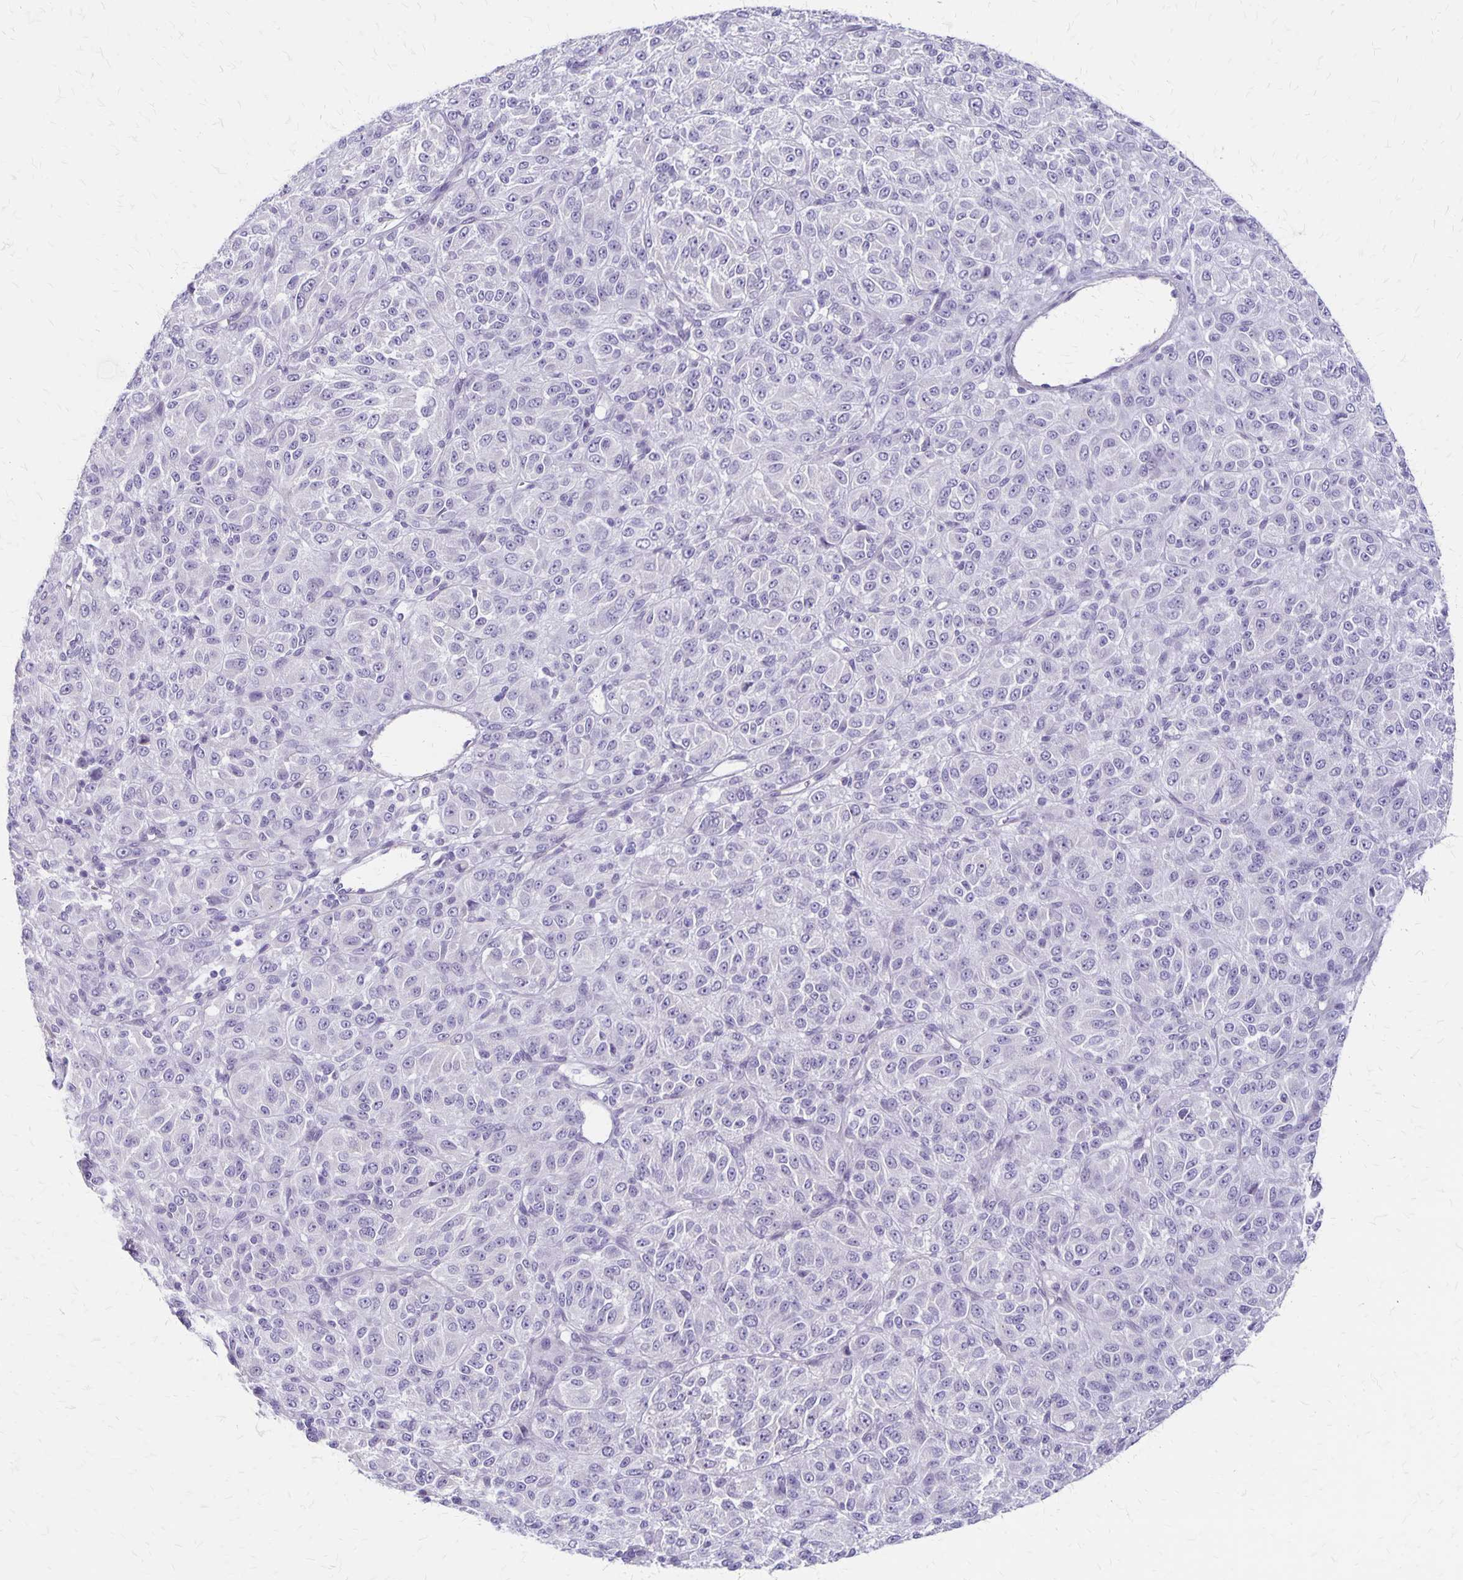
{"staining": {"intensity": "negative", "quantity": "none", "location": "none"}, "tissue": "melanoma", "cell_type": "Tumor cells", "image_type": "cancer", "snomed": [{"axis": "morphology", "description": "Malignant melanoma, Metastatic site"}, {"axis": "topography", "description": "Brain"}], "caption": "This is an immunohistochemistry (IHC) image of melanoma. There is no staining in tumor cells.", "gene": "HOMER1", "patient": {"sex": "female", "age": 56}}